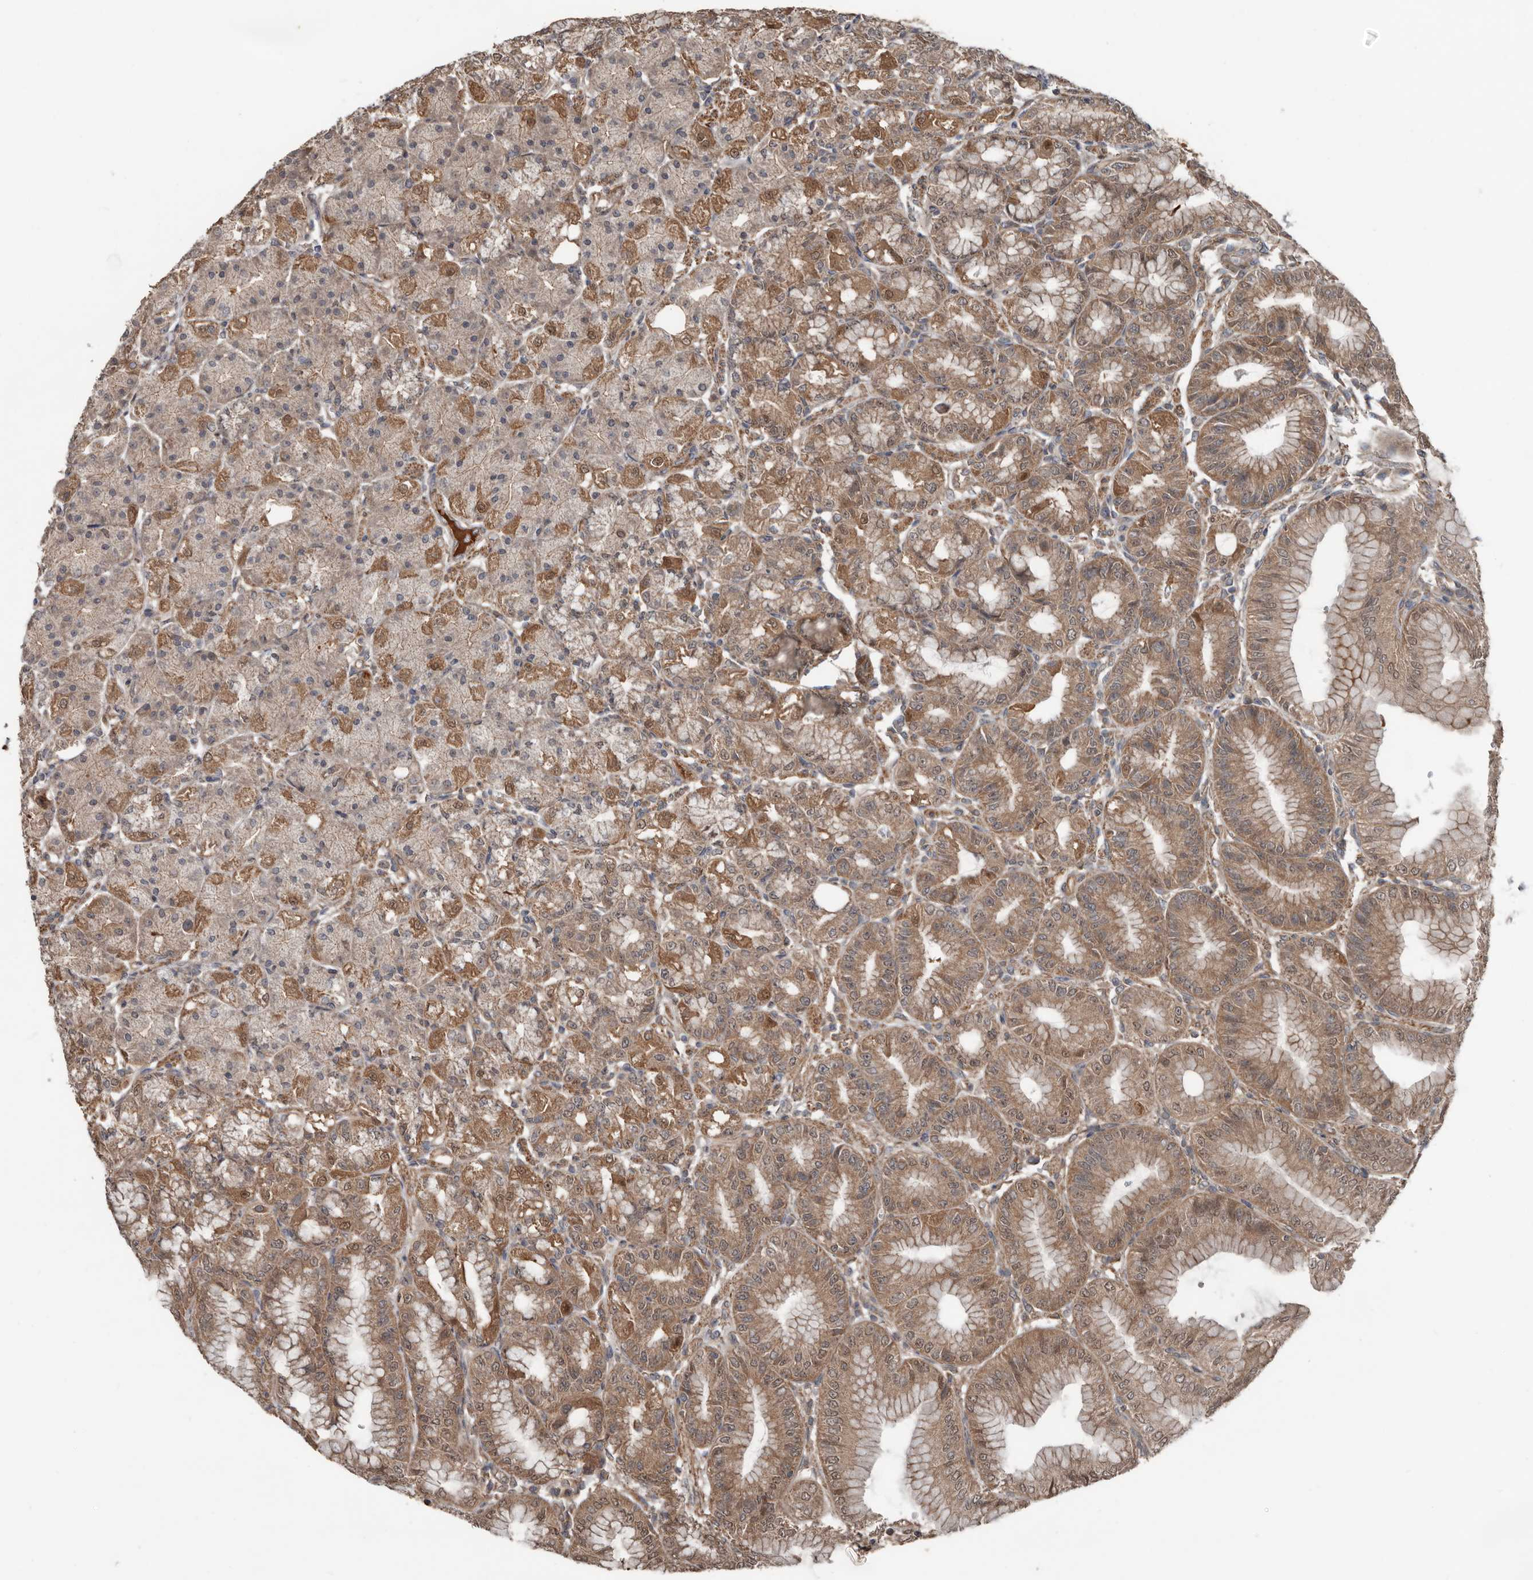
{"staining": {"intensity": "moderate", "quantity": ">75%", "location": "cytoplasmic/membranous"}, "tissue": "stomach", "cell_type": "Glandular cells", "image_type": "normal", "snomed": [{"axis": "morphology", "description": "Normal tissue, NOS"}, {"axis": "topography", "description": "Stomach, lower"}], "caption": "An image showing moderate cytoplasmic/membranous positivity in approximately >75% of glandular cells in benign stomach, as visualized by brown immunohistochemical staining.", "gene": "DNAJB4", "patient": {"sex": "male", "age": 71}}